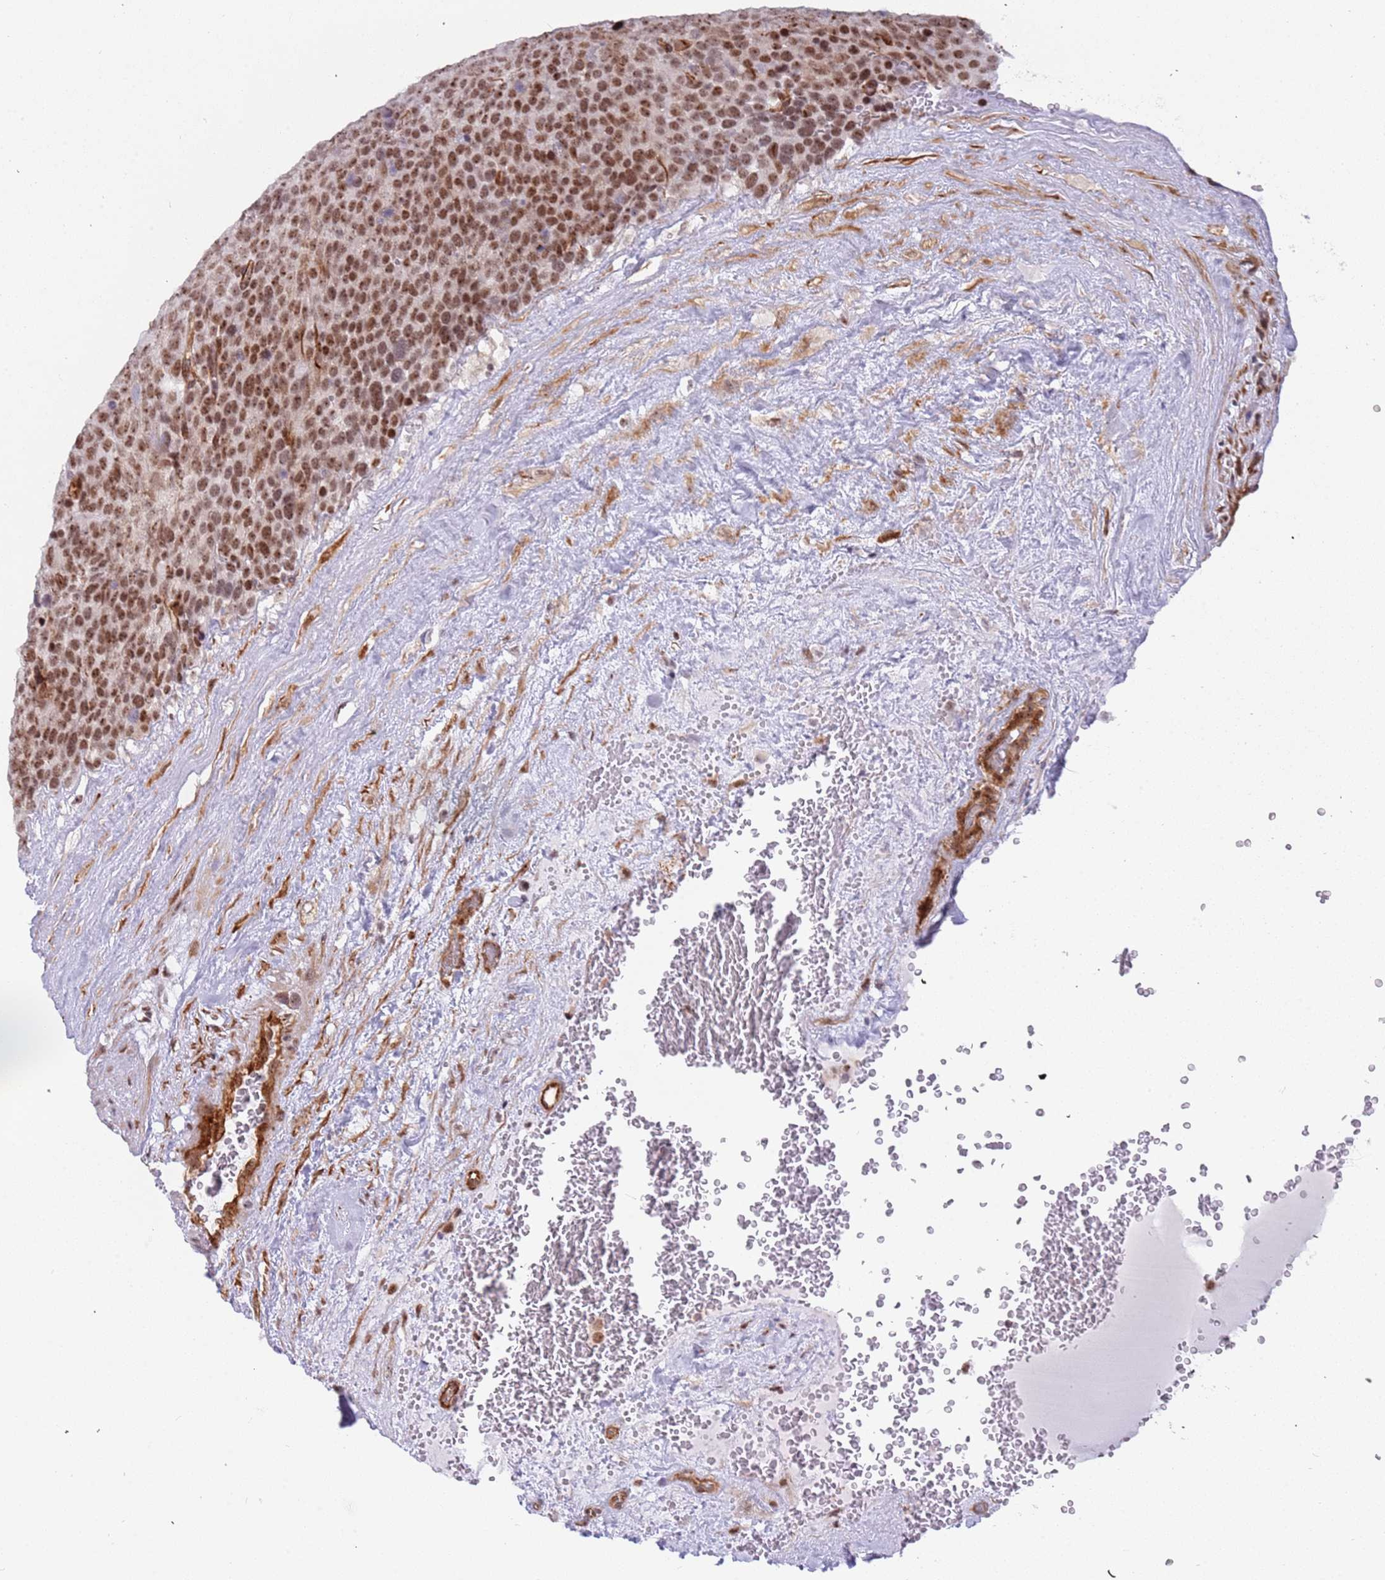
{"staining": {"intensity": "moderate", "quantity": ">75%", "location": "nuclear"}, "tissue": "testis cancer", "cell_type": "Tumor cells", "image_type": "cancer", "snomed": [{"axis": "morphology", "description": "Seminoma, NOS"}, {"axis": "topography", "description": "Testis"}], "caption": "Moderate nuclear protein positivity is identified in about >75% of tumor cells in seminoma (testis).", "gene": "LRMDA", "patient": {"sex": "male", "age": 71}}